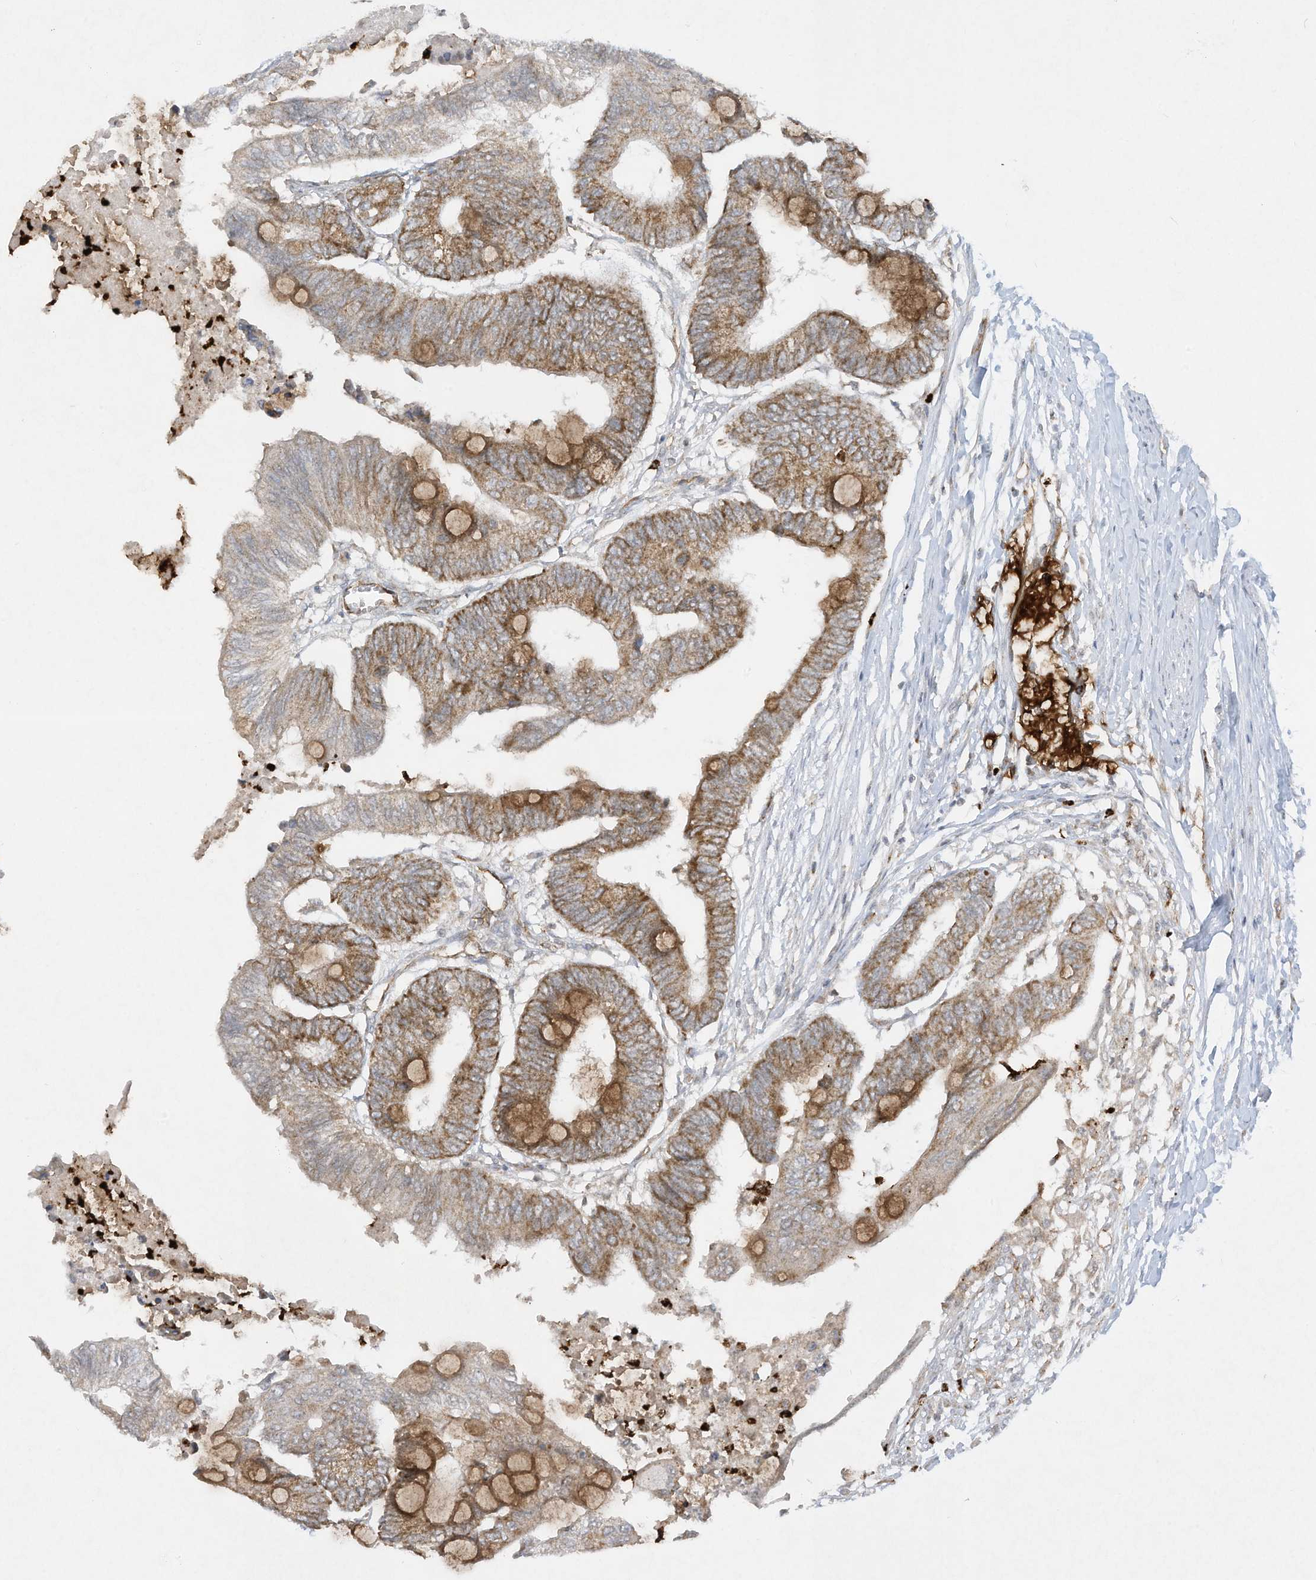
{"staining": {"intensity": "moderate", "quantity": ">75%", "location": "cytoplasmic/membranous"}, "tissue": "colorectal cancer", "cell_type": "Tumor cells", "image_type": "cancer", "snomed": [{"axis": "morphology", "description": "Normal tissue, NOS"}, {"axis": "morphology", "description": "Adenocarcinoma, NOS"}, {"axis": "topography", "description": "Rectum"}, {"axis": "topography", "description": "Peripheral nerve tissue"}], "caption": "DAB (3,3'-diaminobenzidine) immunohistochemical staining of human adenocarcinoma (colorectal) exhibits moderate cytoplasmic/membranous protein expression in about >75% of tumor cells.", "gene": "CHRNA4", "patient": {"sex": "male", "age": 92}}